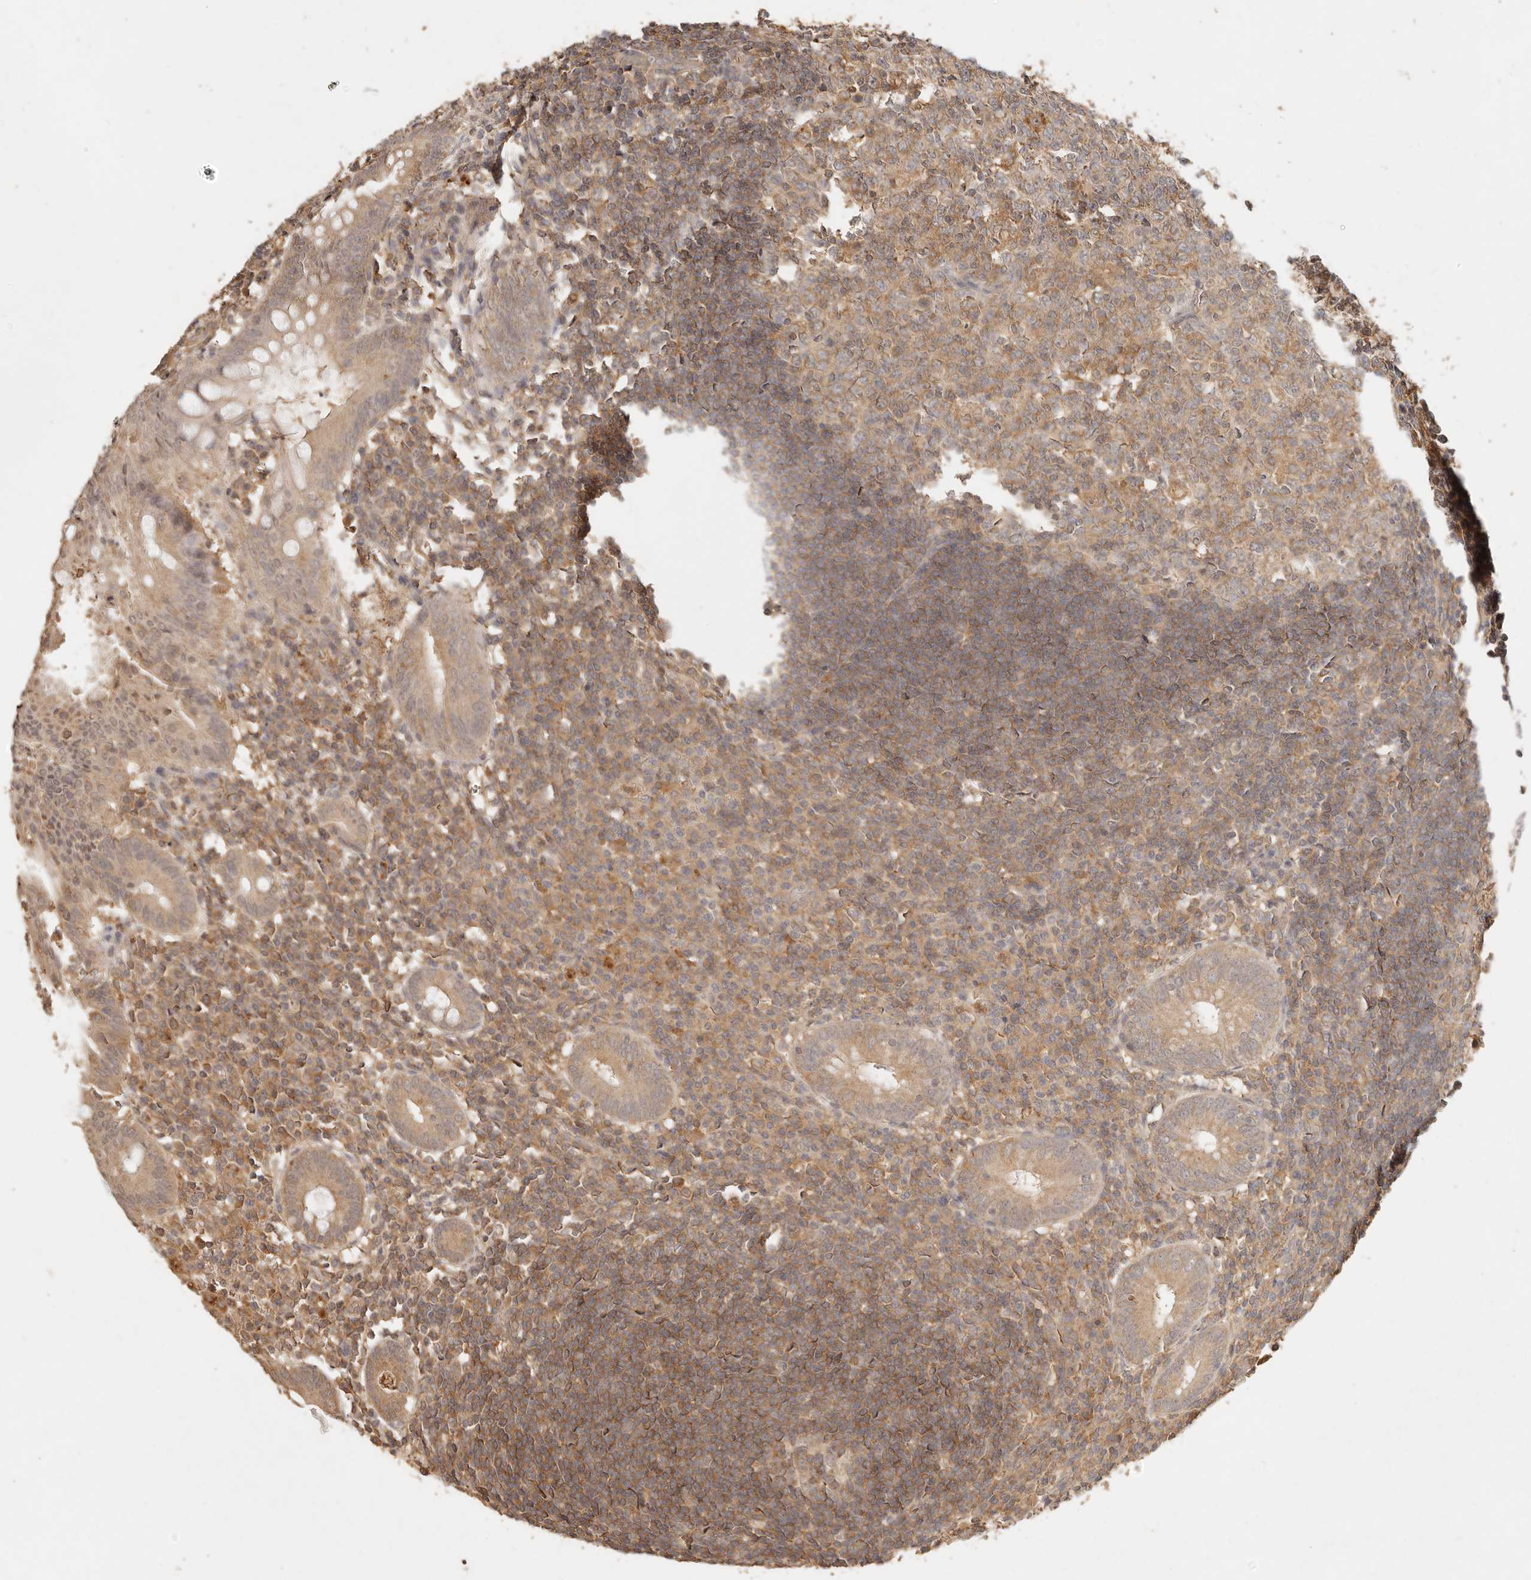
{"staining": {"intensity": "weak", "quantity": ">75%", "location": "cytoplasmic/membranous"}, "tissue": "appendix", "cell_type": "Glandular cells", "image_type": "normal", "snomed": [{"axis": "morphology", "description": "Normal tissue, NOS"}, {"axis": "topography", "description": "Appendix"}], "caption": "The image displays staining of benign appendix, revealing weak cytoplasmic/membranous protein positivity (brown color) within glandular cells.", "gene": "INTS11", "patient": {"sex": "female", "age": 54}}